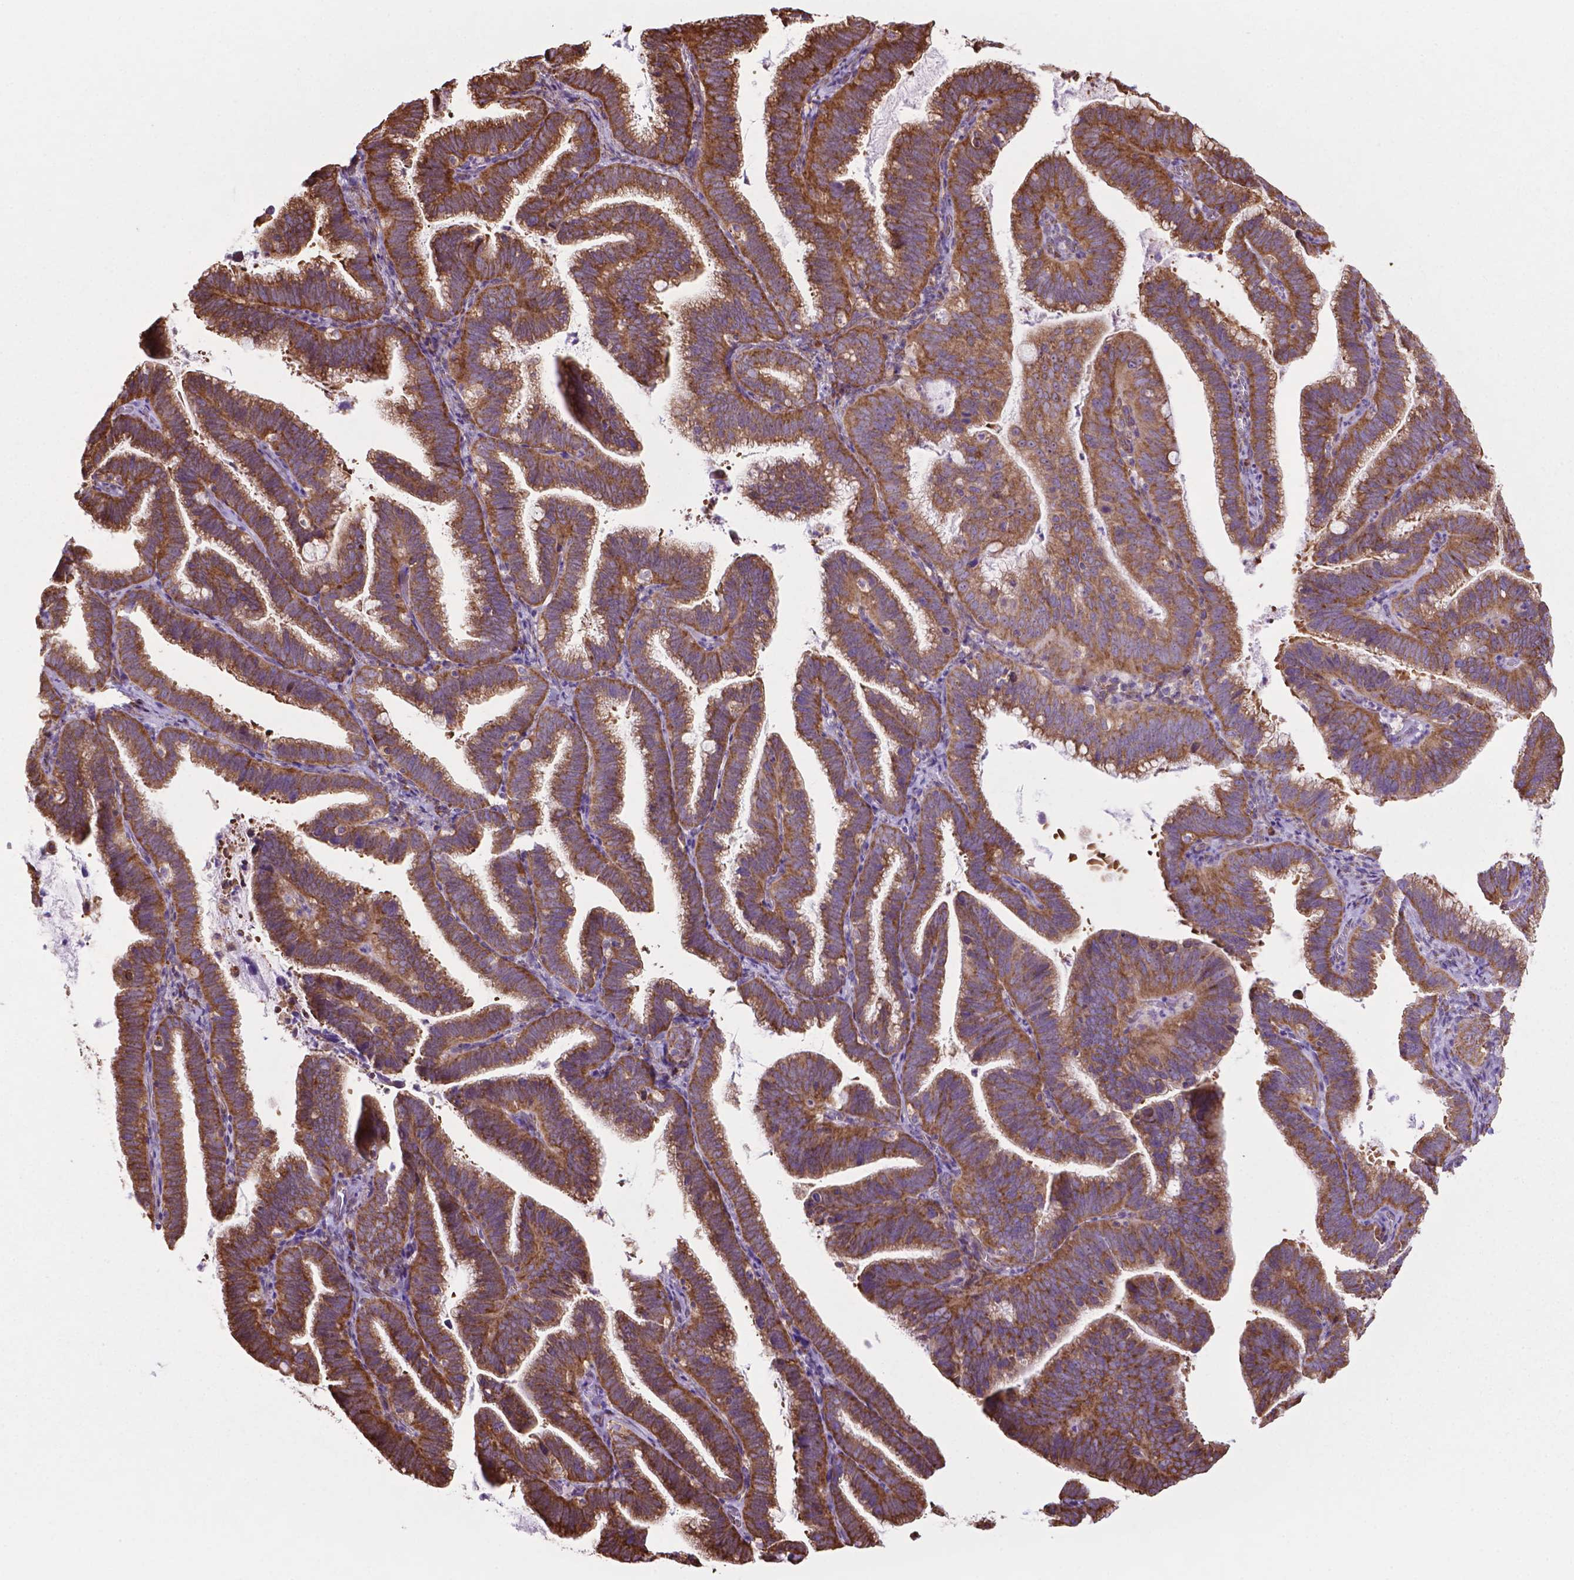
{"staining": {"intensity": "strong", "quantity": ">75%", "location": "cytoplasmic/membranous"}, "tissue": "cervical cancer", "cell_type": "Tumor cells", "image_type": "cancer", "snomed": [{"axis": "morphology", "description": "Adenocarcinoma, NOS"}, {"axis": "topography", "description": "Cervix"}], "caption": "An image of human adenocarcinoma (cervical) stained for a protein reveals strong cytoplasmic/membranous brown staining in tumor cells.", "gene": "RPL29", "patient": {"sex": "female", "age": 61}}